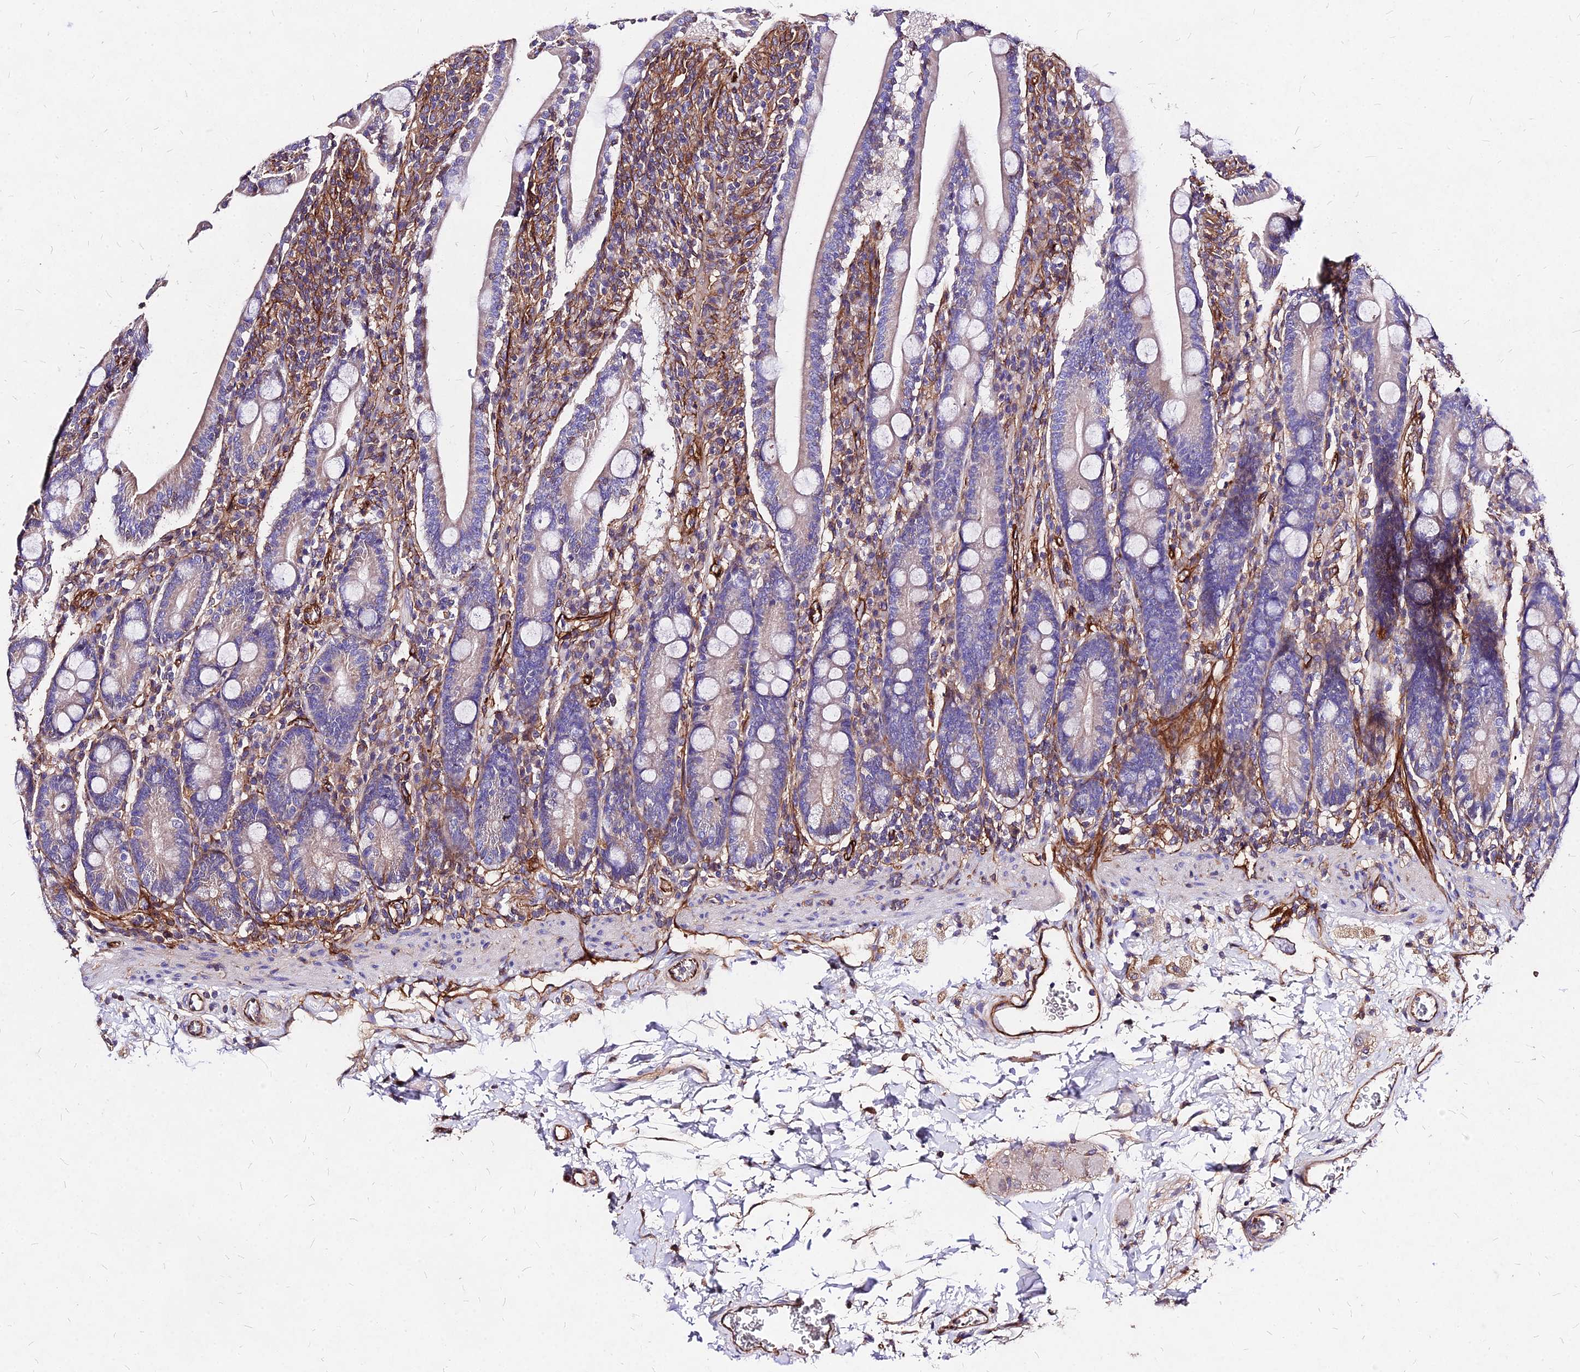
{"staining": {"intensity": "moderate", "quantity": "25%-75%", "location": "cytoplasmic/membranous"}, "tissue": "duodenum", "cell_type": "Glandular cells", "image_type": "normal", "snomed": [{"axis": "morphology", "description": "Normal tissue, NOS"}, {"axis": "topography", "description": "Duodenum"}], "caption": "This is a micrograph of IHC staining of unremarkable duodenum, which shows moderate staining in the cytoplasmic/membranous of glandular cells.", "gene": "EFCC1", "patient": {"sex": "male", "age": 35}}